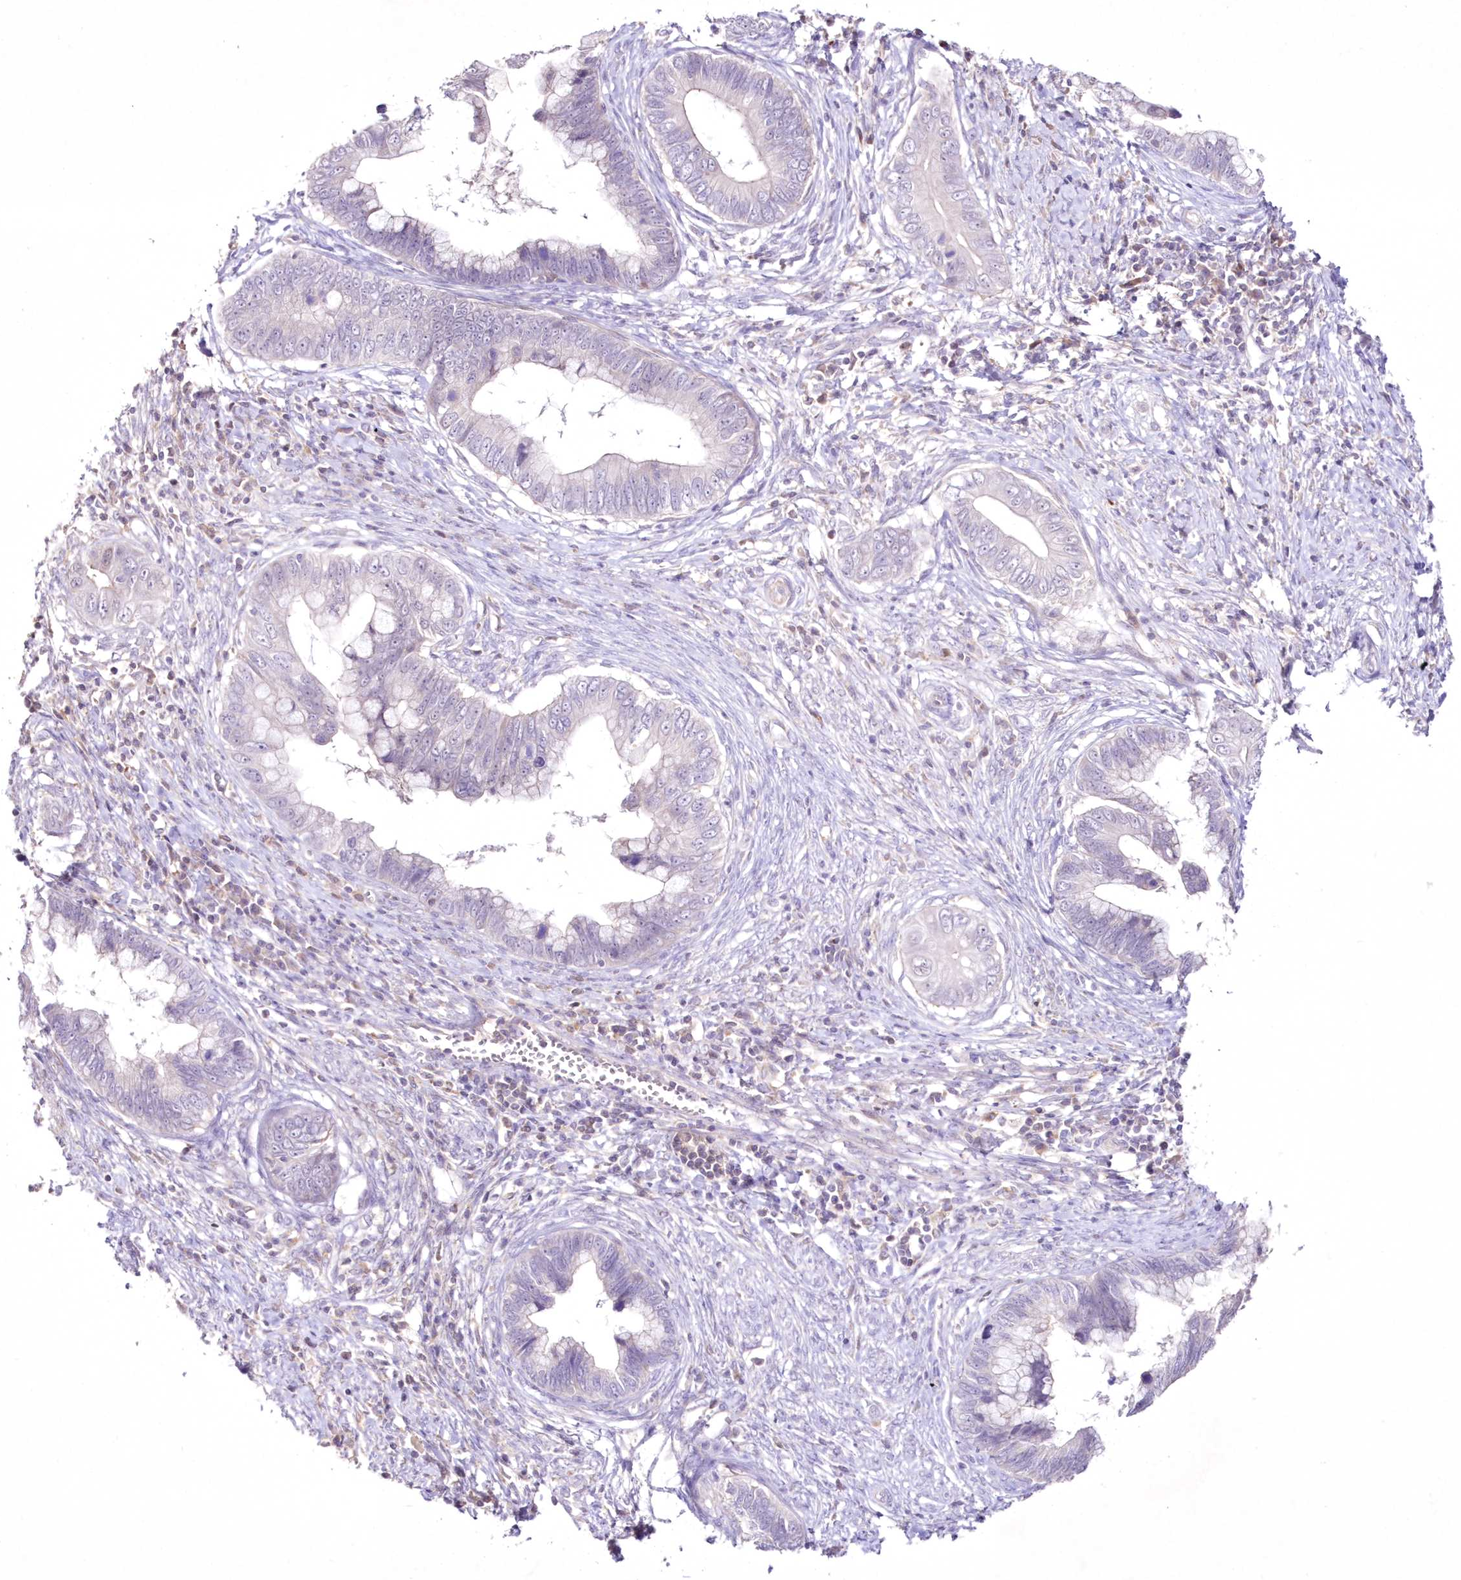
{"staining": {"intensity": "negative", "quantity": "none", "location": "none"}, "tissue": "cervical cancer", "cell_type": "Tumor cells", "image_type": "cancer", "snomed": [{"axis": "morphology", "description": "Adenocarcinoma, NOS"}, {"axis": "topography", "description": "Cervix"}], "caption": "Protein analysis of cervical cancer demonstrates no significant staining in tumor cells. Nuclei are stained in blue.", "gene": "NEU4", "patient": {"sex": "female", "age": 44}}